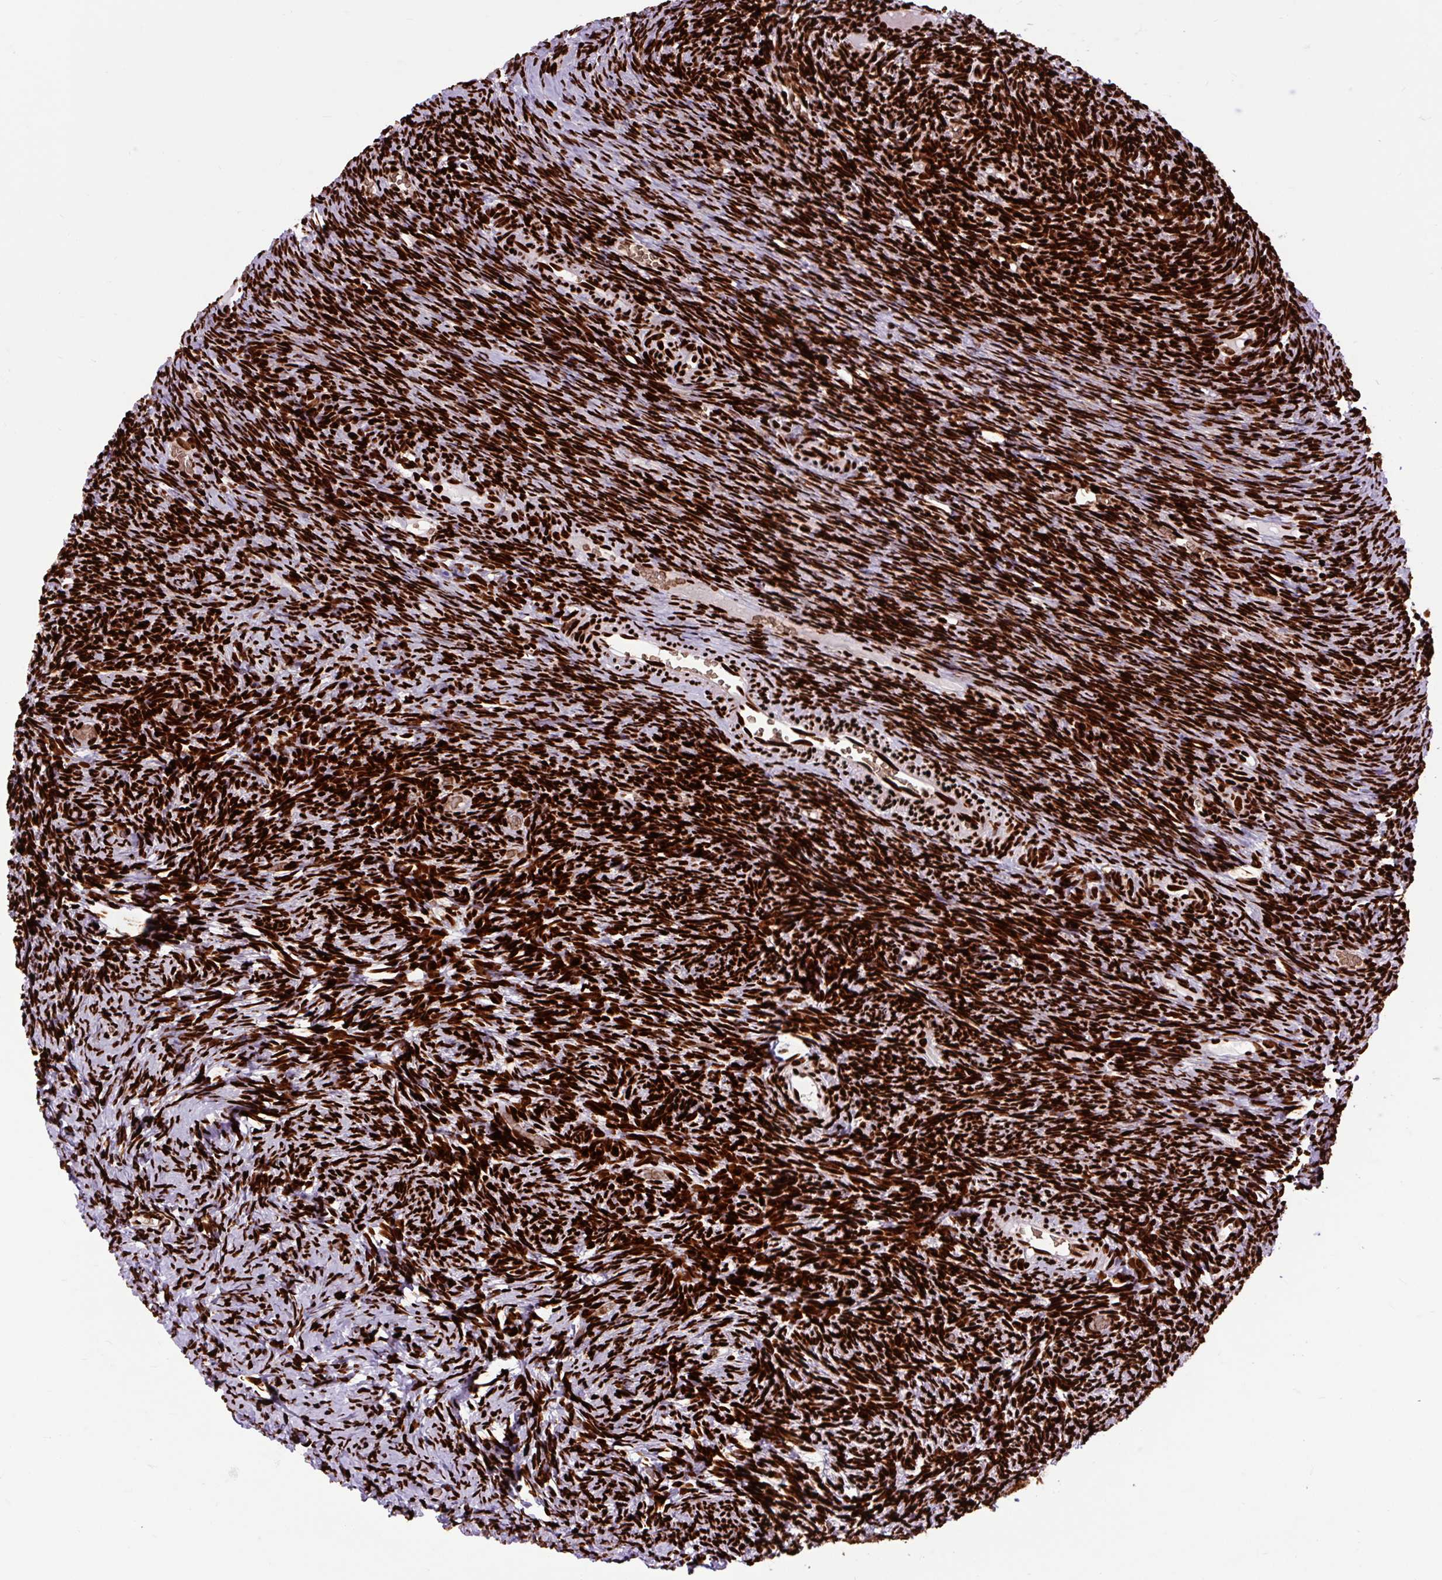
{"staining": {"intensity": "strong", "quantity": ">75%", "location": "nuclear"}, "tissue": "ovary", "cell_type": "Ovarian stroma cells", "image_type": "normal", "snomed": [{"axis": "morphology", "description": "Normal tissue, NOS"}, {"axis": "topography", "description": "Ovary"}], "caption": "Protein expression by immunohistochemistry (IHC) reveals strong nuclear positivity in about >75% of ovarian stroma cells in normal ovary.", "gene": "FUS", "patient": {"sex": "female", "age": 39}}